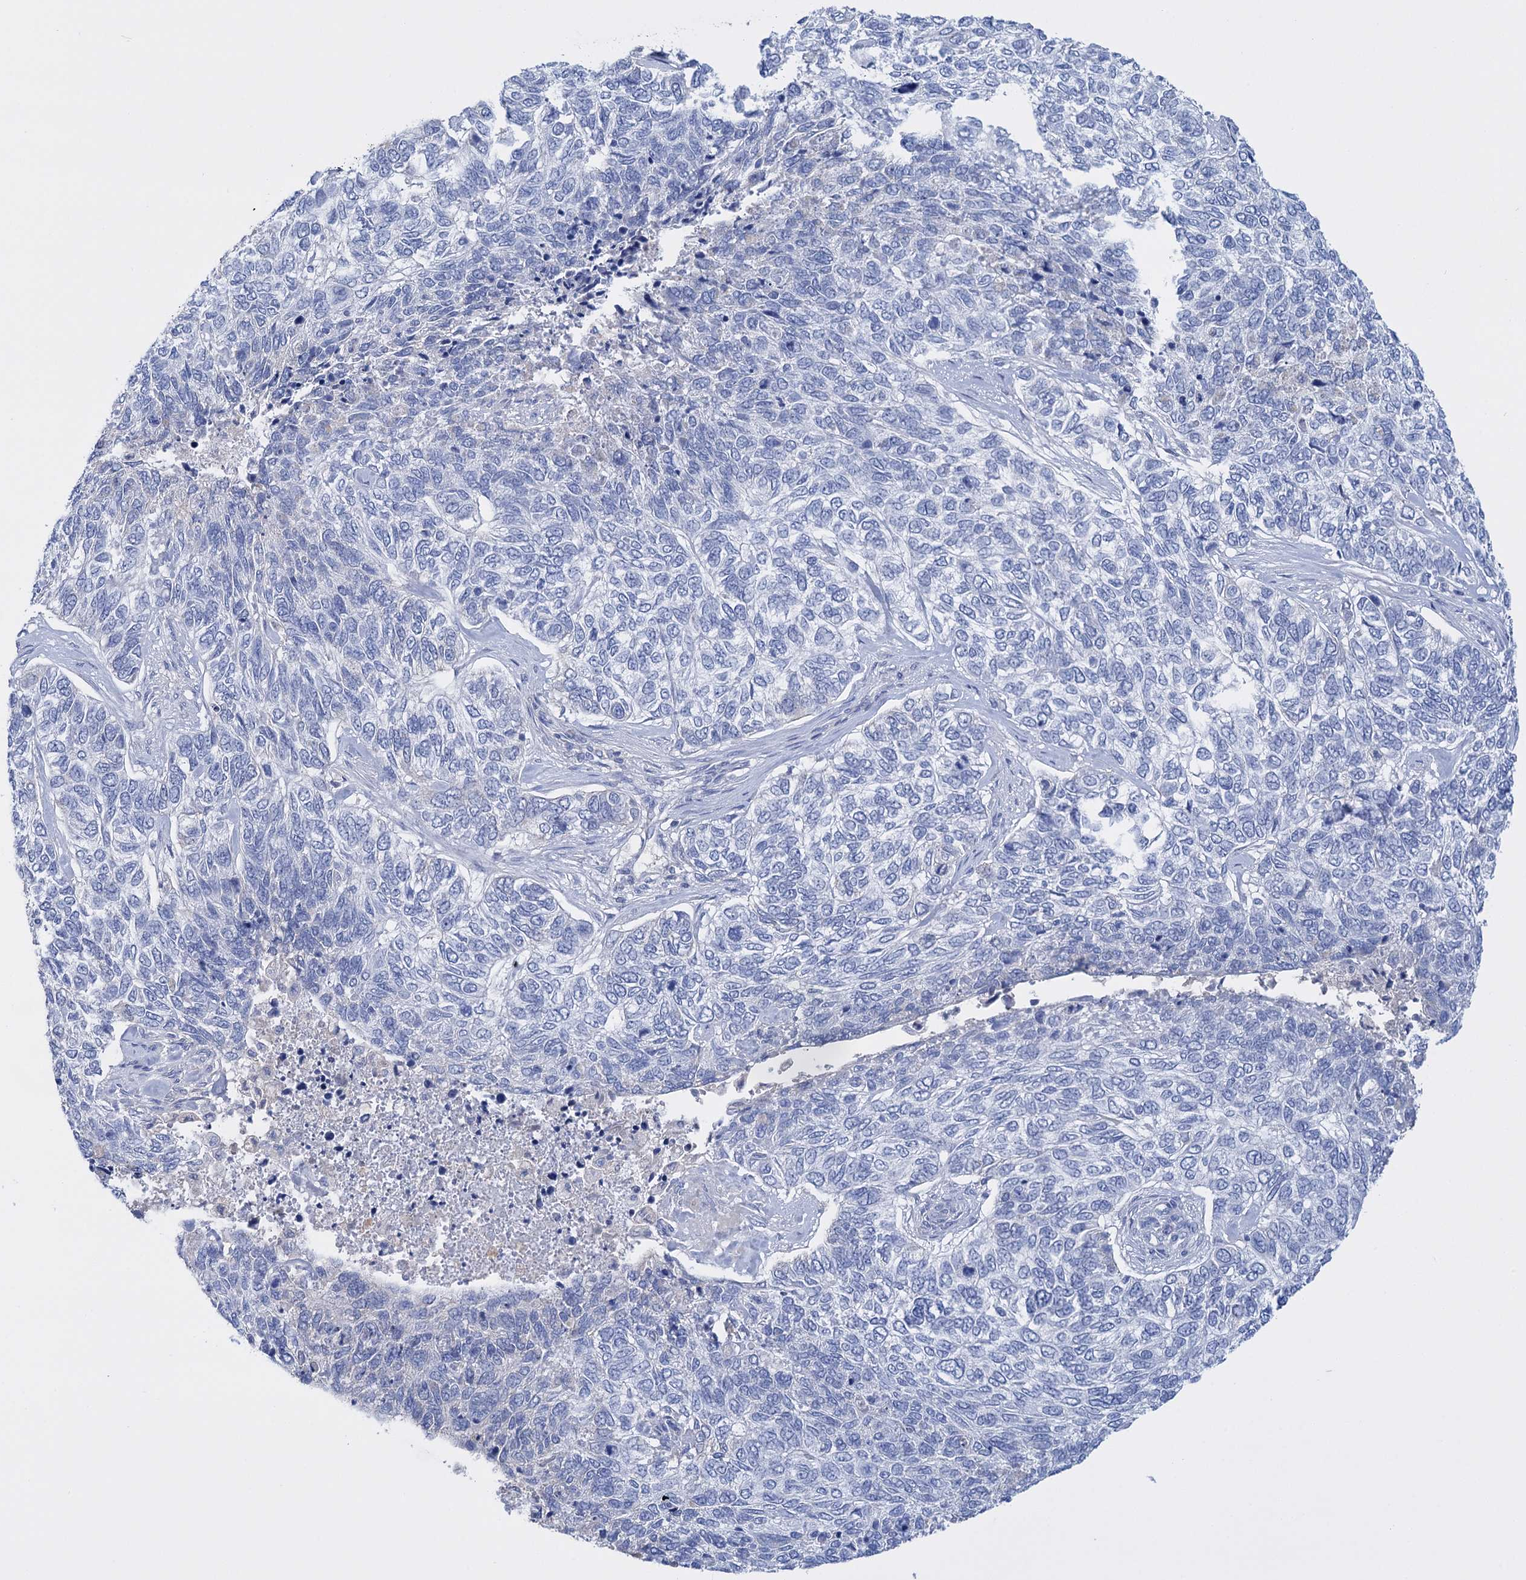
{"staining": {"intensity": "negative", "quantity": "none", "location": "none"}, "tissue": "skin cancer", "cell_type": "Tumor cells", "image_type": "cancer", "snomed": [{"axis": "morphology", "description": "Basal cell carcinoma"}, {"axis": "topography", "description": "Skin"}], "caption": "Immunohistochemistry (IHC) image of basal cell carcinoma (skin) stained for a protein (brown), which exhibits no positivity in tumor cells.", "gene": "FBXW12", "patient": {"sex": "female", "age": 65}}